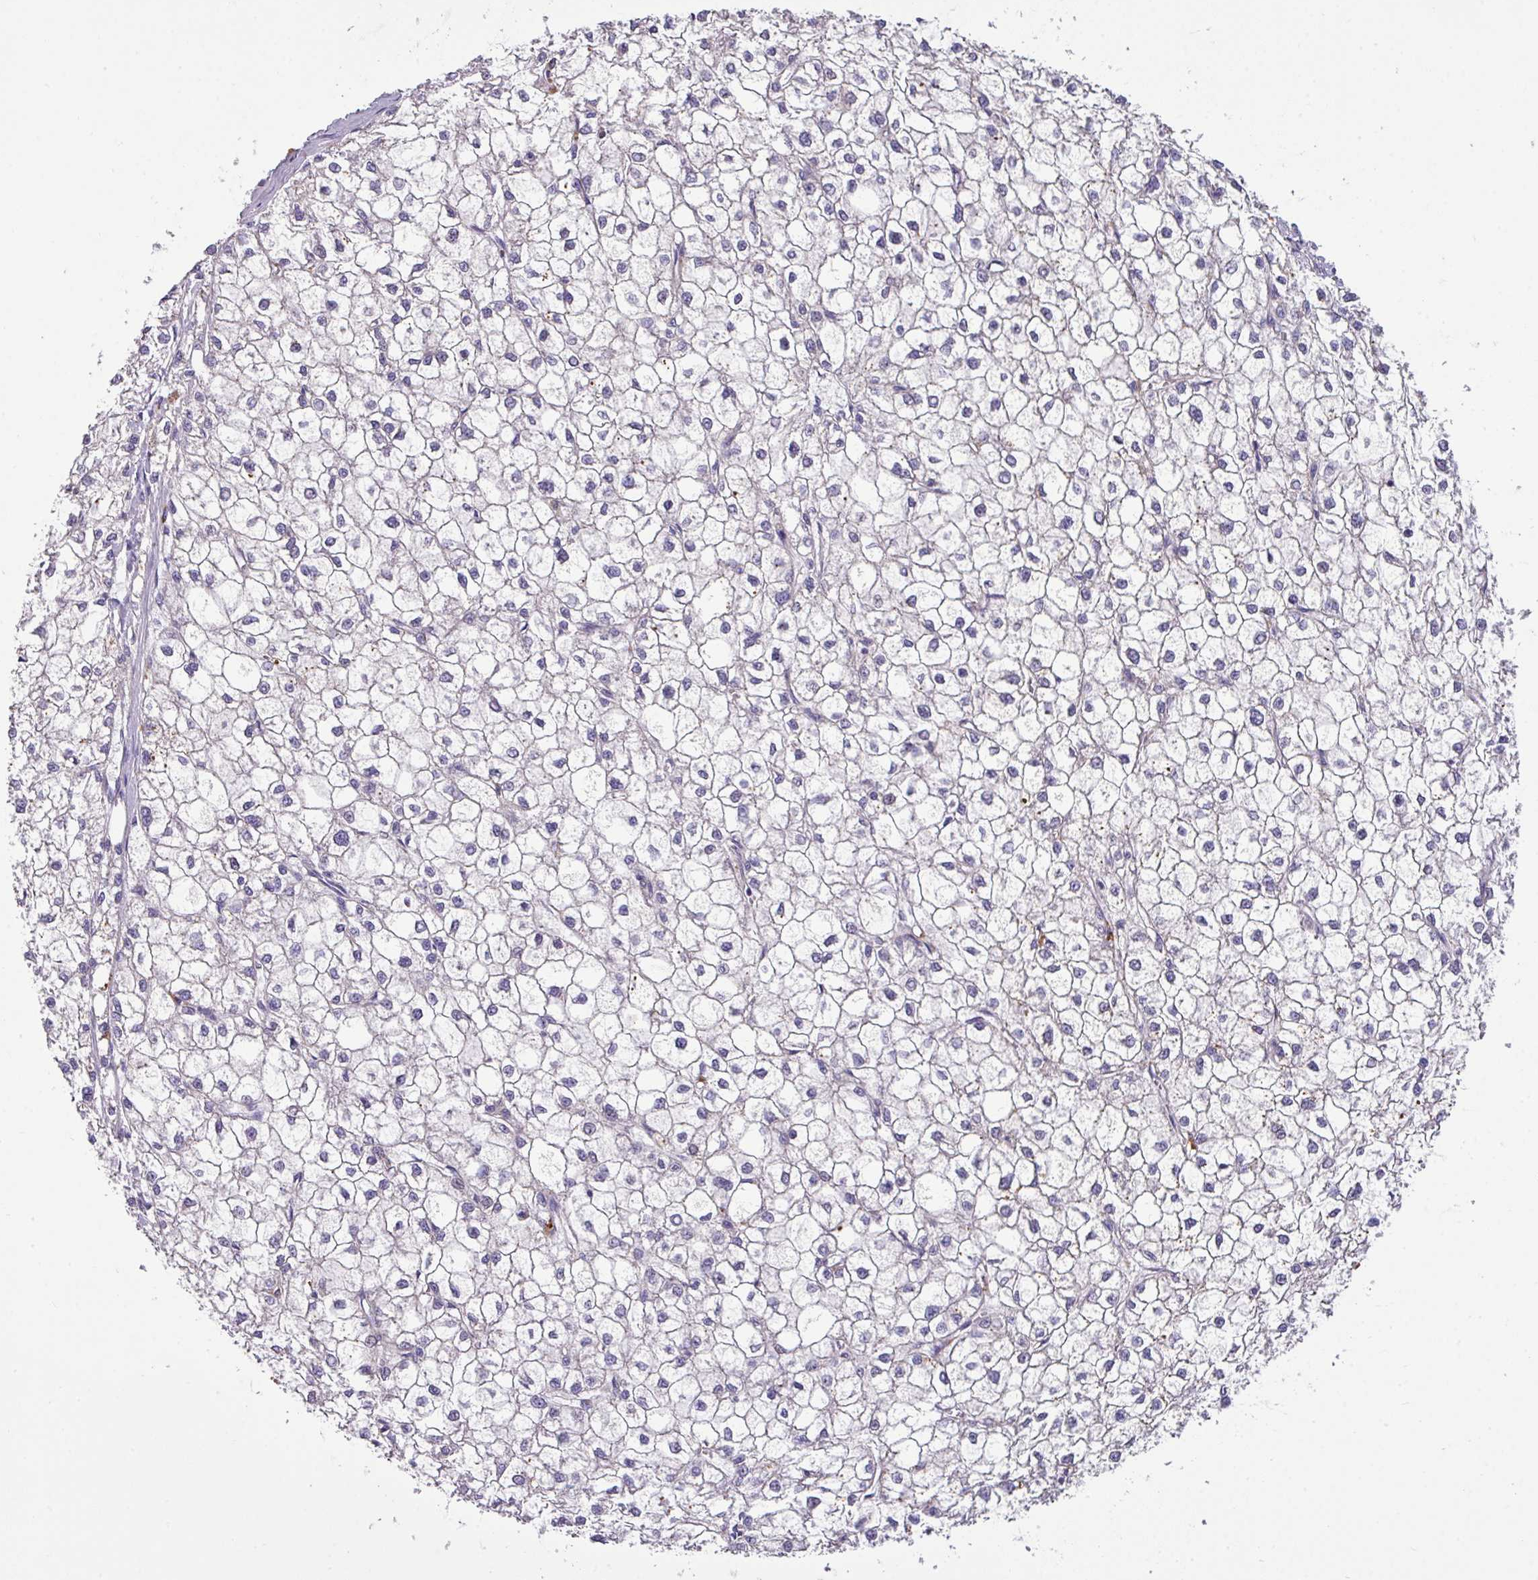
{"staining": {"intensity": "negative", "quantity": "none", "location": "none"}, "tissue": "liver cancer", "cell_type": "Tumor cells", "image_type": "cancer", "snomed": [{"axis": "morphology", "description": "Carcinoma, Hepatocellular, NOS"}, {"axis": "topography", "description": "Liver"}], "caption": "Tumor cells show no significant protein positivity in liver cancer.", "gene": "ANXA2R", "patient": {"sex": "female", "age": 43}}